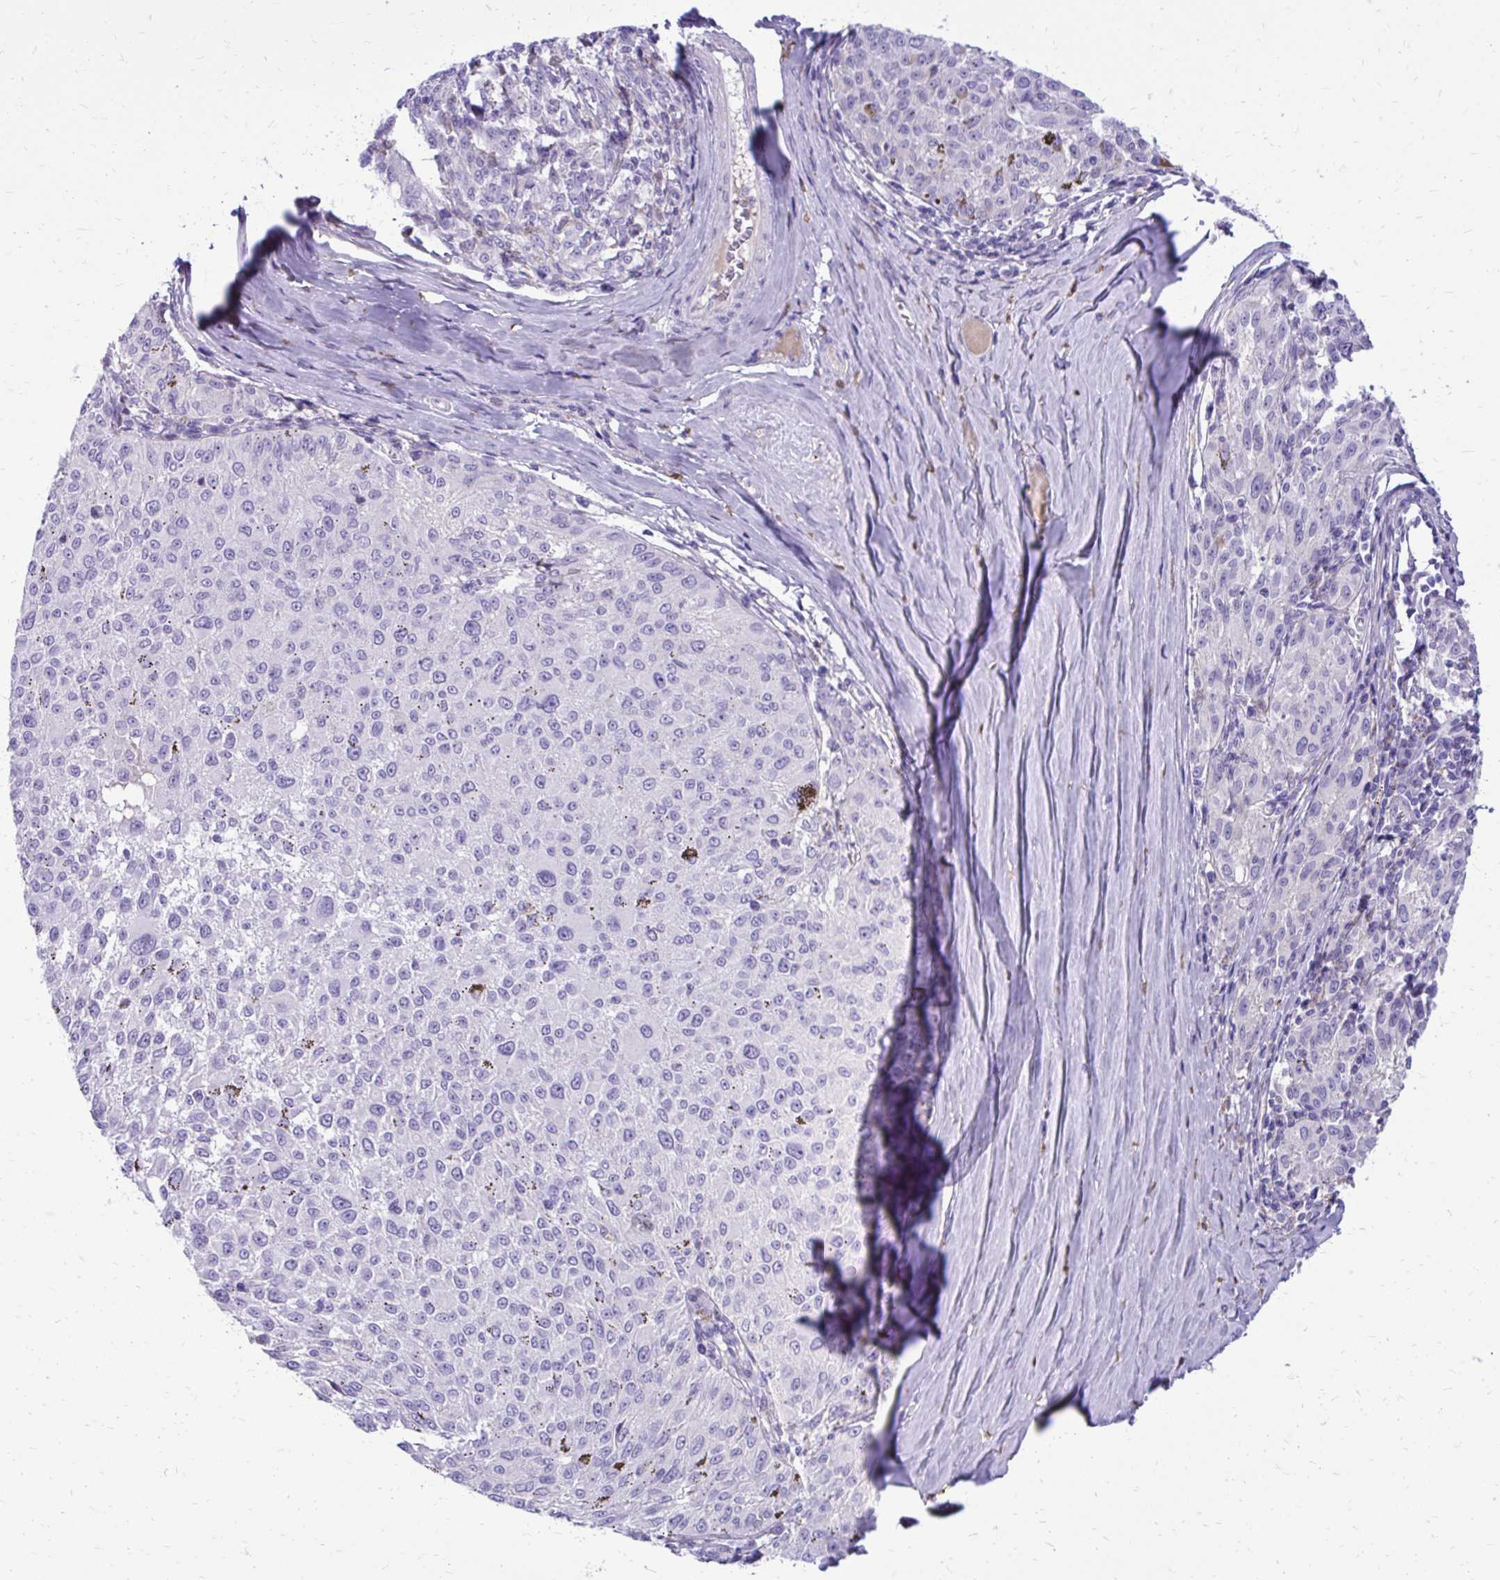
{"staining": {"intensity": "negative", "quantity": "none", "location": "none"}, "tissue": "melanoma", "cell_type": "Tumor cells", "image_type": "cancer", "snomed": [{"axis": "morphology", "description": "Malignant melanoma, NOS"}, {"axis": "topography", "description": "Skin"}], "caption": "There is no significant expression in tumor cells of malignant melanoma. (DAB (3,3'-diaminobenzidine) IHC visualized using brightfield microscopy, high magnification).", "gene": "SIGLEC11", "patient": {"sex": "female", "age": 72}}